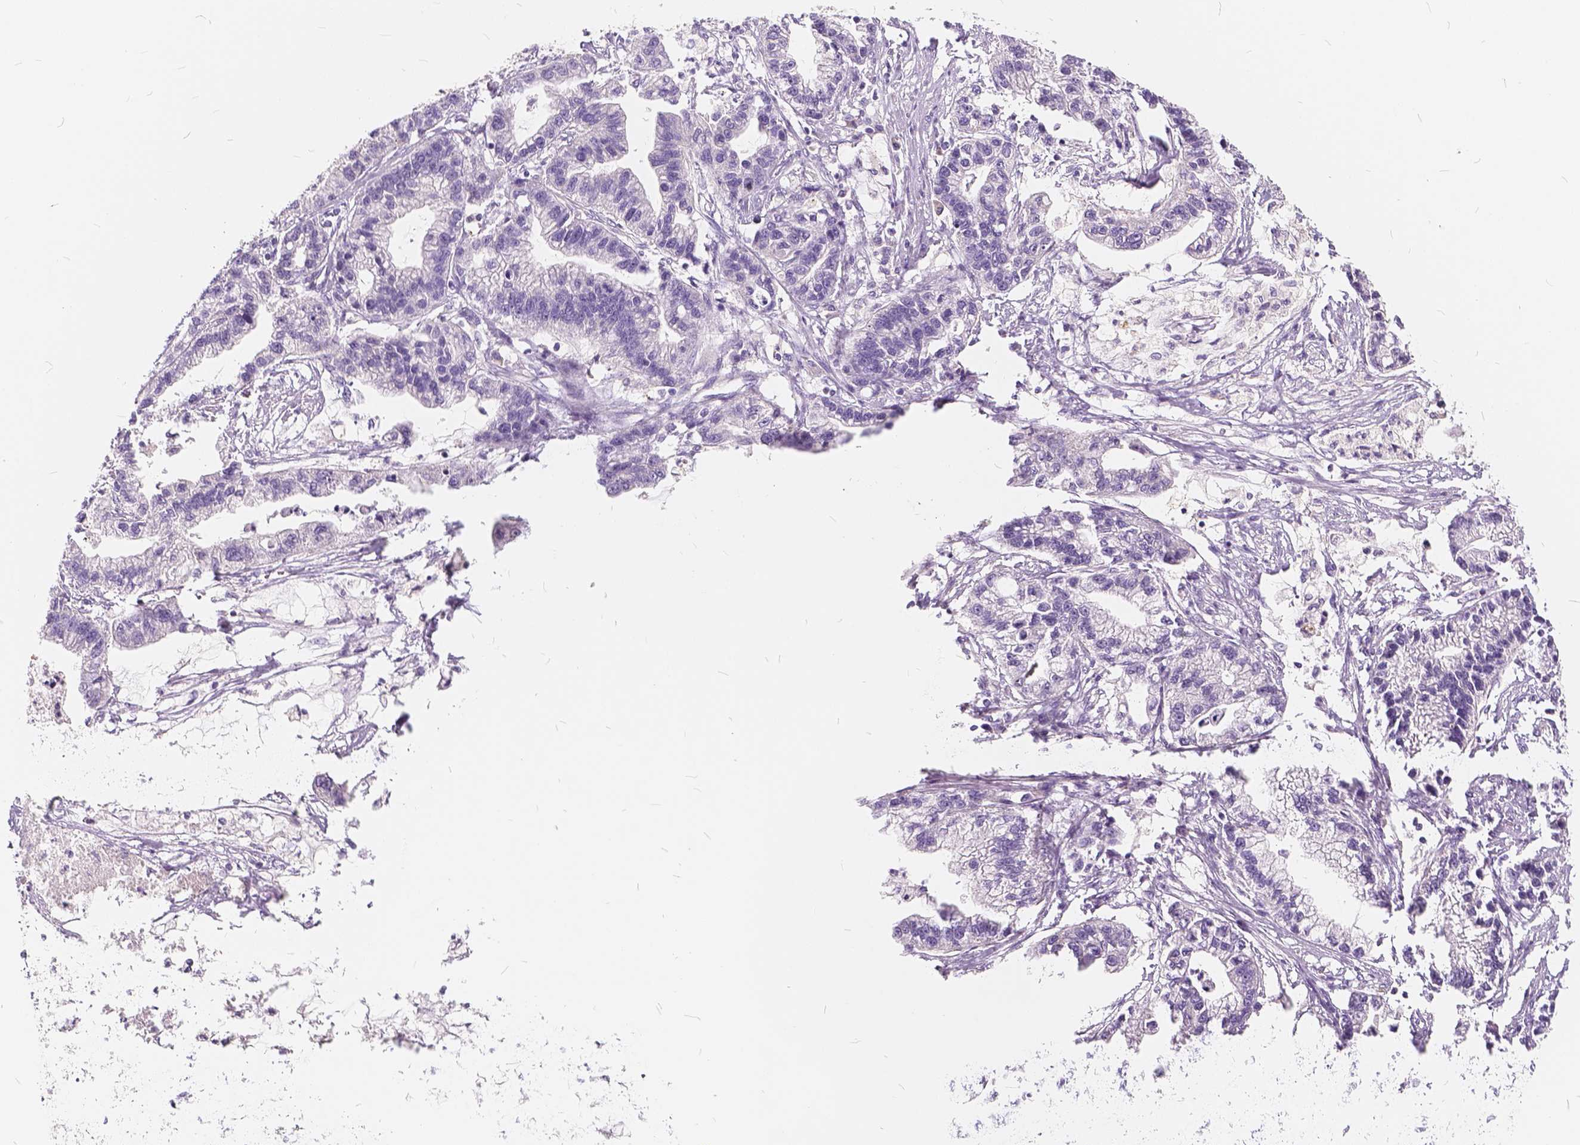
{"staining": {"intensity": "negative", "quantity": "none", "location": "none"}, "tissue": "stomach cancer", "cell_type": "Tumor cells", "image_type": "cancer", "snomed": [{"axis": "morphology", "description": "Adenocarcinoma, NOS"}, {"axis": "topography", "description": "Stomach"}], "caption": "IHC micrograph of neoplastic tissue: human stomach cancer (adenocarcinoma) stained with DAB (3,3'-diaminobenzidine) reveals no significant protein expression in tumor cells. The staining is performed using DAB brown chromogen with nuclei counter-stained in using hematoxylin.", "gene": "KIAA0513", "patient": {"sex": "male", "age": 83}}